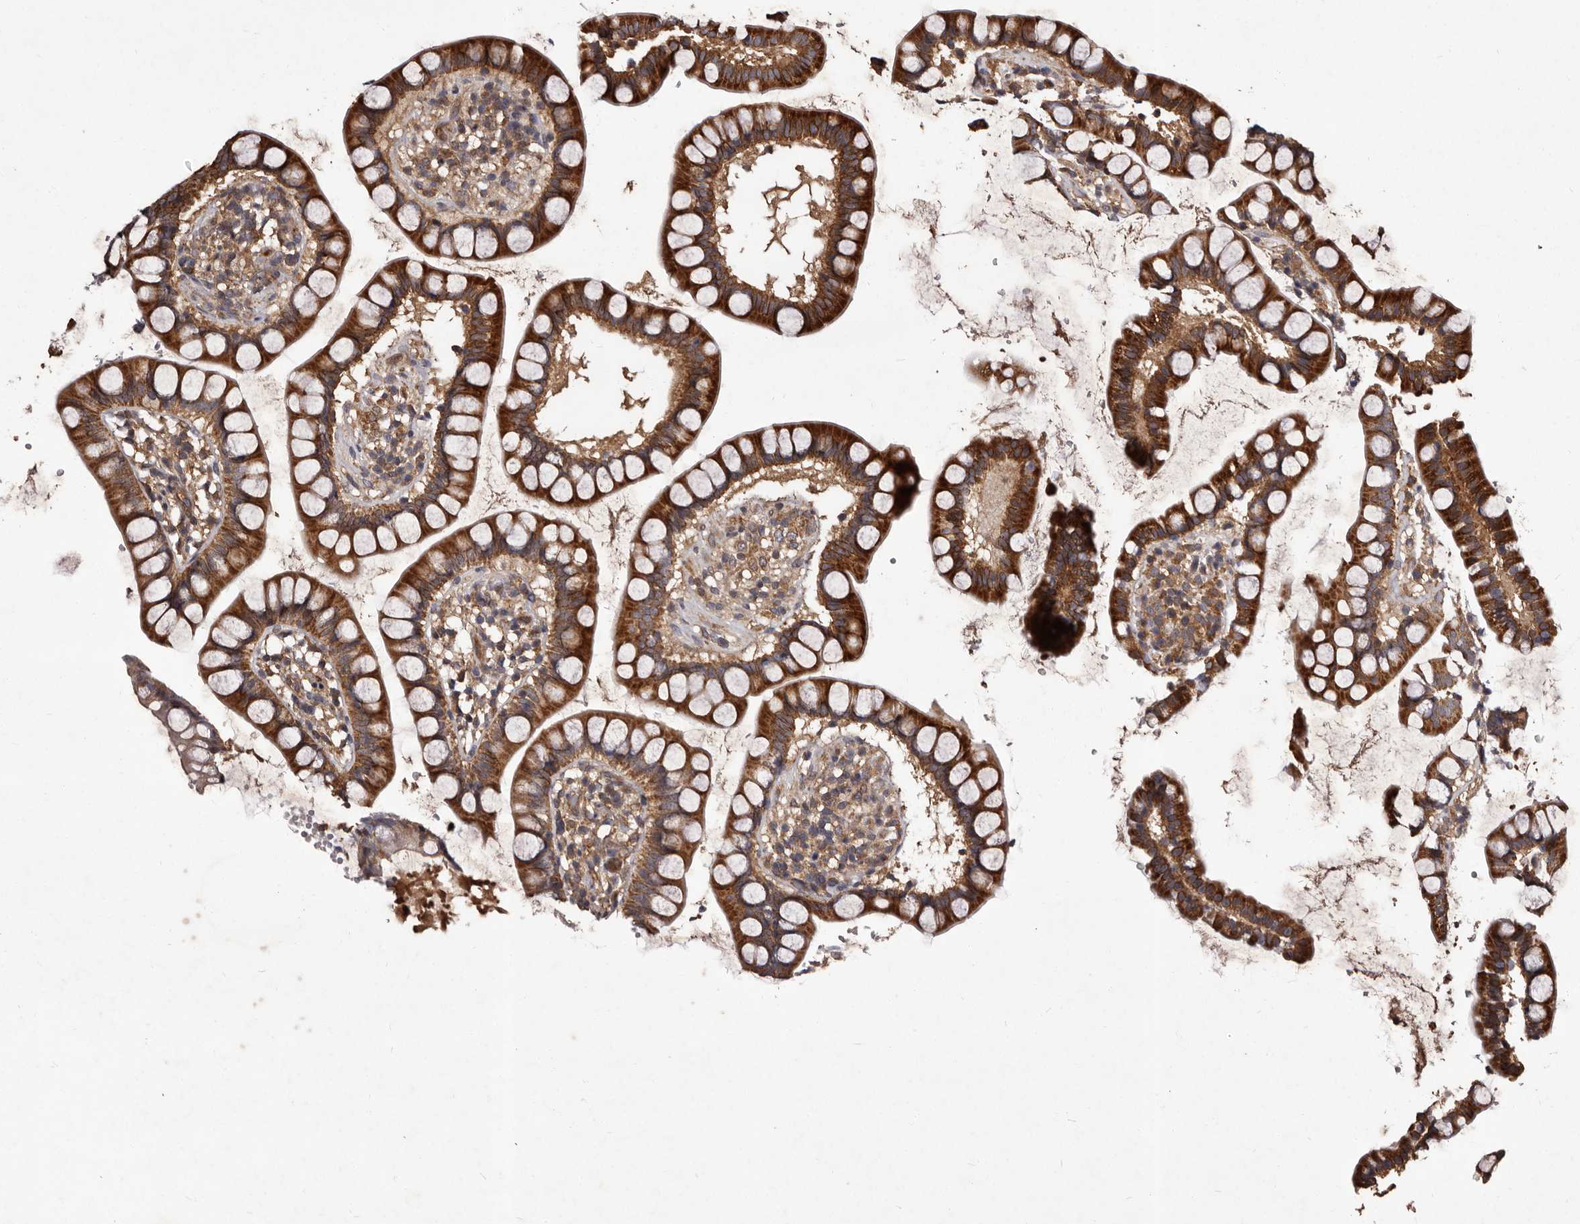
{"staining": {"intensity": "strong", "quantity": ">75%", "location": "cytoplasmic/membranous"}, "tissue": "small intestine", "cell_type": "Glandular cells", "image_type": "normal", "snomed": [{"axis": "morphology", "description": "Normal tissue, NOS"}, {"axis": "topography", "description": "Small intestine"}], "caption": "High-magnification brightfield microscopy of normal small intestine stained with DAB (brown) and counterstained with hematoxylin (blue). glandular cells exhibit strong cytoplasmic/membranous positivity is seen in about>75% of cells.", "gene": "MKRN3", "patient": {"sex": "female", "age": 84}}